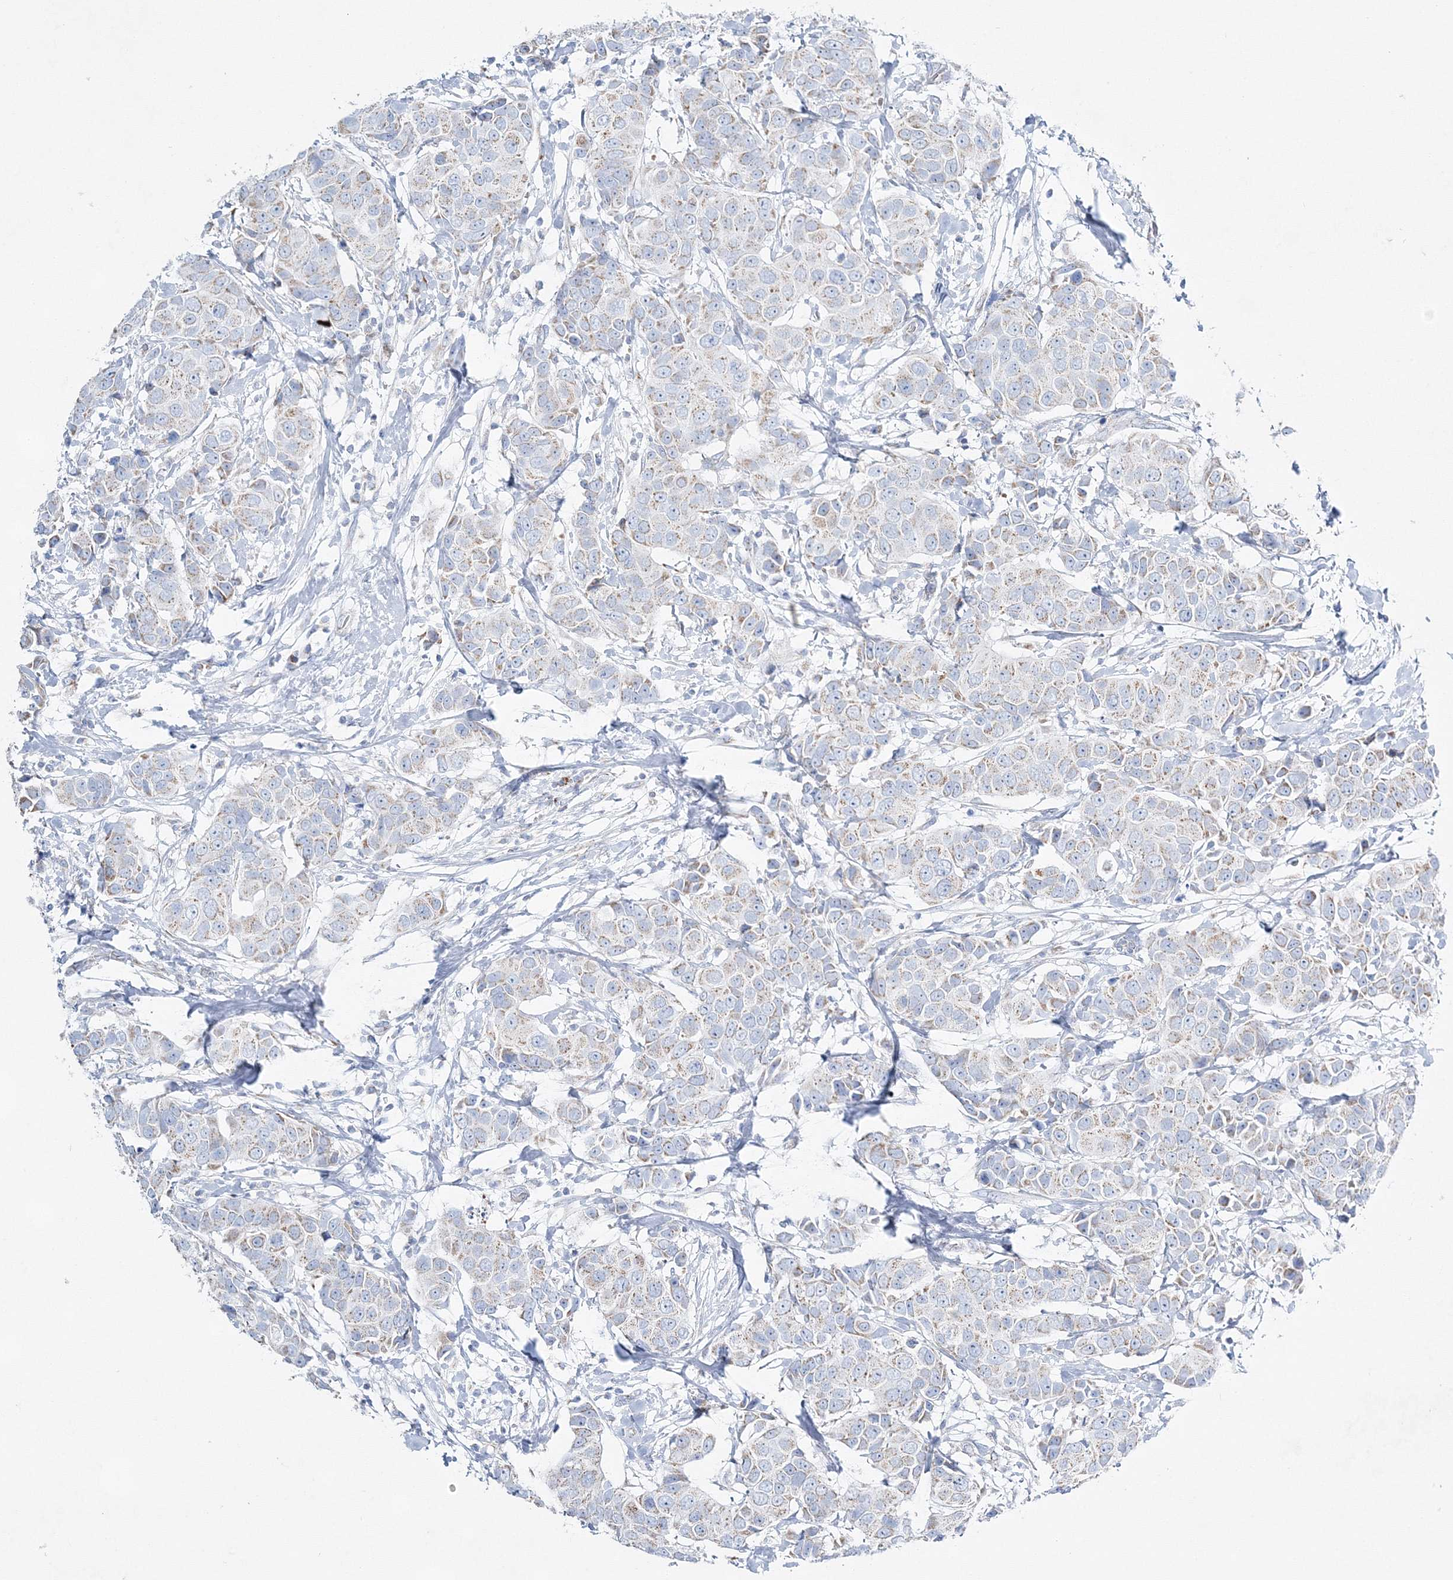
{"staining": {"intensity": "weak", "quantity": "<25%", "location": "cytoplasmic/membranous"}, "tissue": "breast cancer", "cell_type": "Tumor cells", "image_type": "cancer", "snomed": [{"axis": "morphology", "description": "Normal tissue, NOS"}, {"axis": "morphology", "description": "Duct carcinoma"}, {"axis": "topography", "description": "Breast"}], "caption": "DAB immunohistochemical staining of breast cancer reveals no significant positivity in tumor cells.", "gene": "HIBCH", "patient": {"sex": "female", "age": 39}}